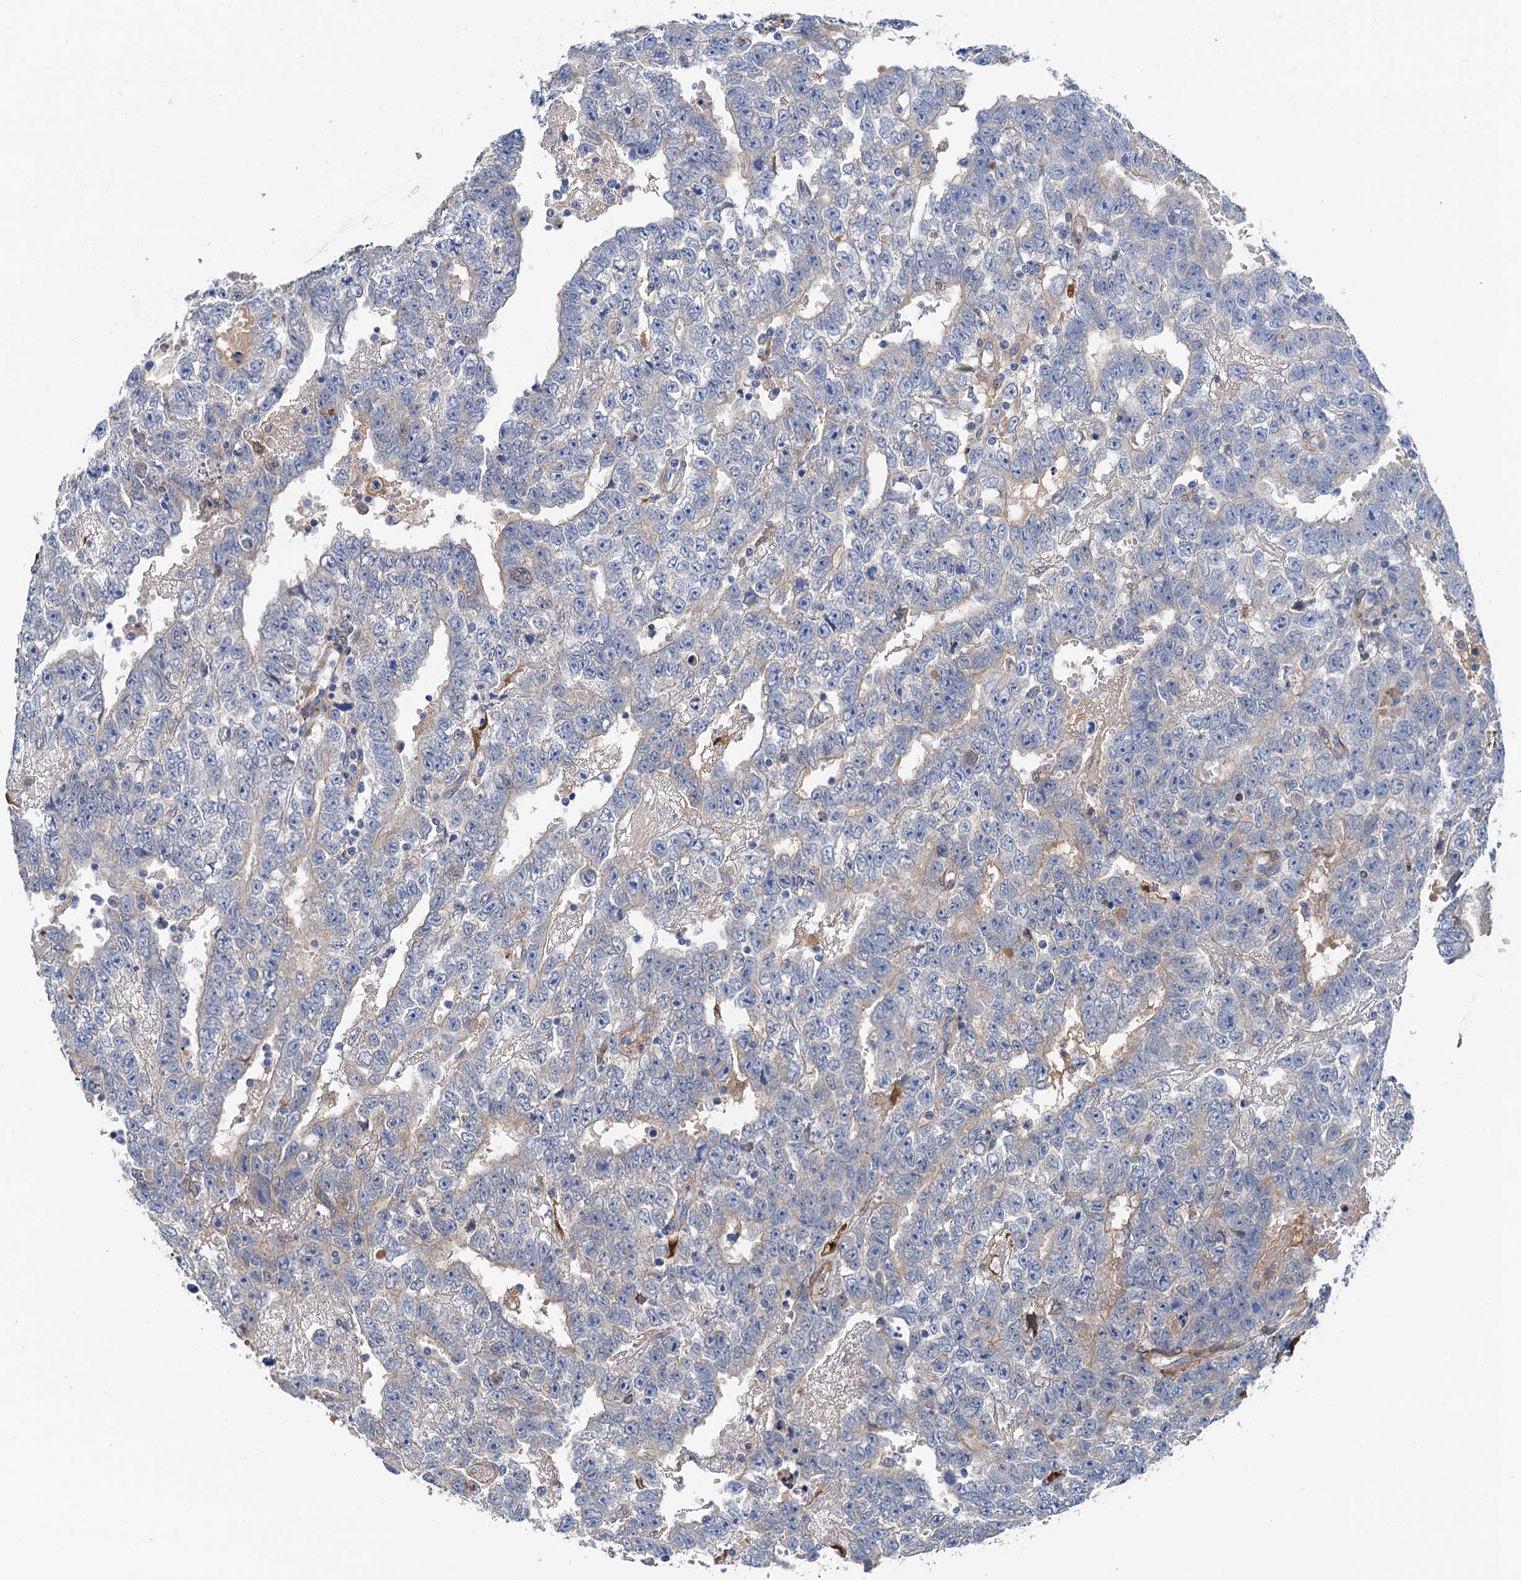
{"staining": {"intensity": "weak", "quantity": "<25%", "location": "cytoplasmic/membranous"}, "tissue": "testis cancer", "cell_type": "Tumor cells", "image_type": "cancer", "snomed": [{"axis": "morphology", "description": "Carcinoma, Embryonal, NOS"}, {"axis": "topography", "description": "Testis"}], "caption": "Embryonal carcinoma (testis) stained for a protein using IHC reveals no expression tumor cells.", "gene": "CSTPP1", "patient": {"sex": "male", "age": 25}}